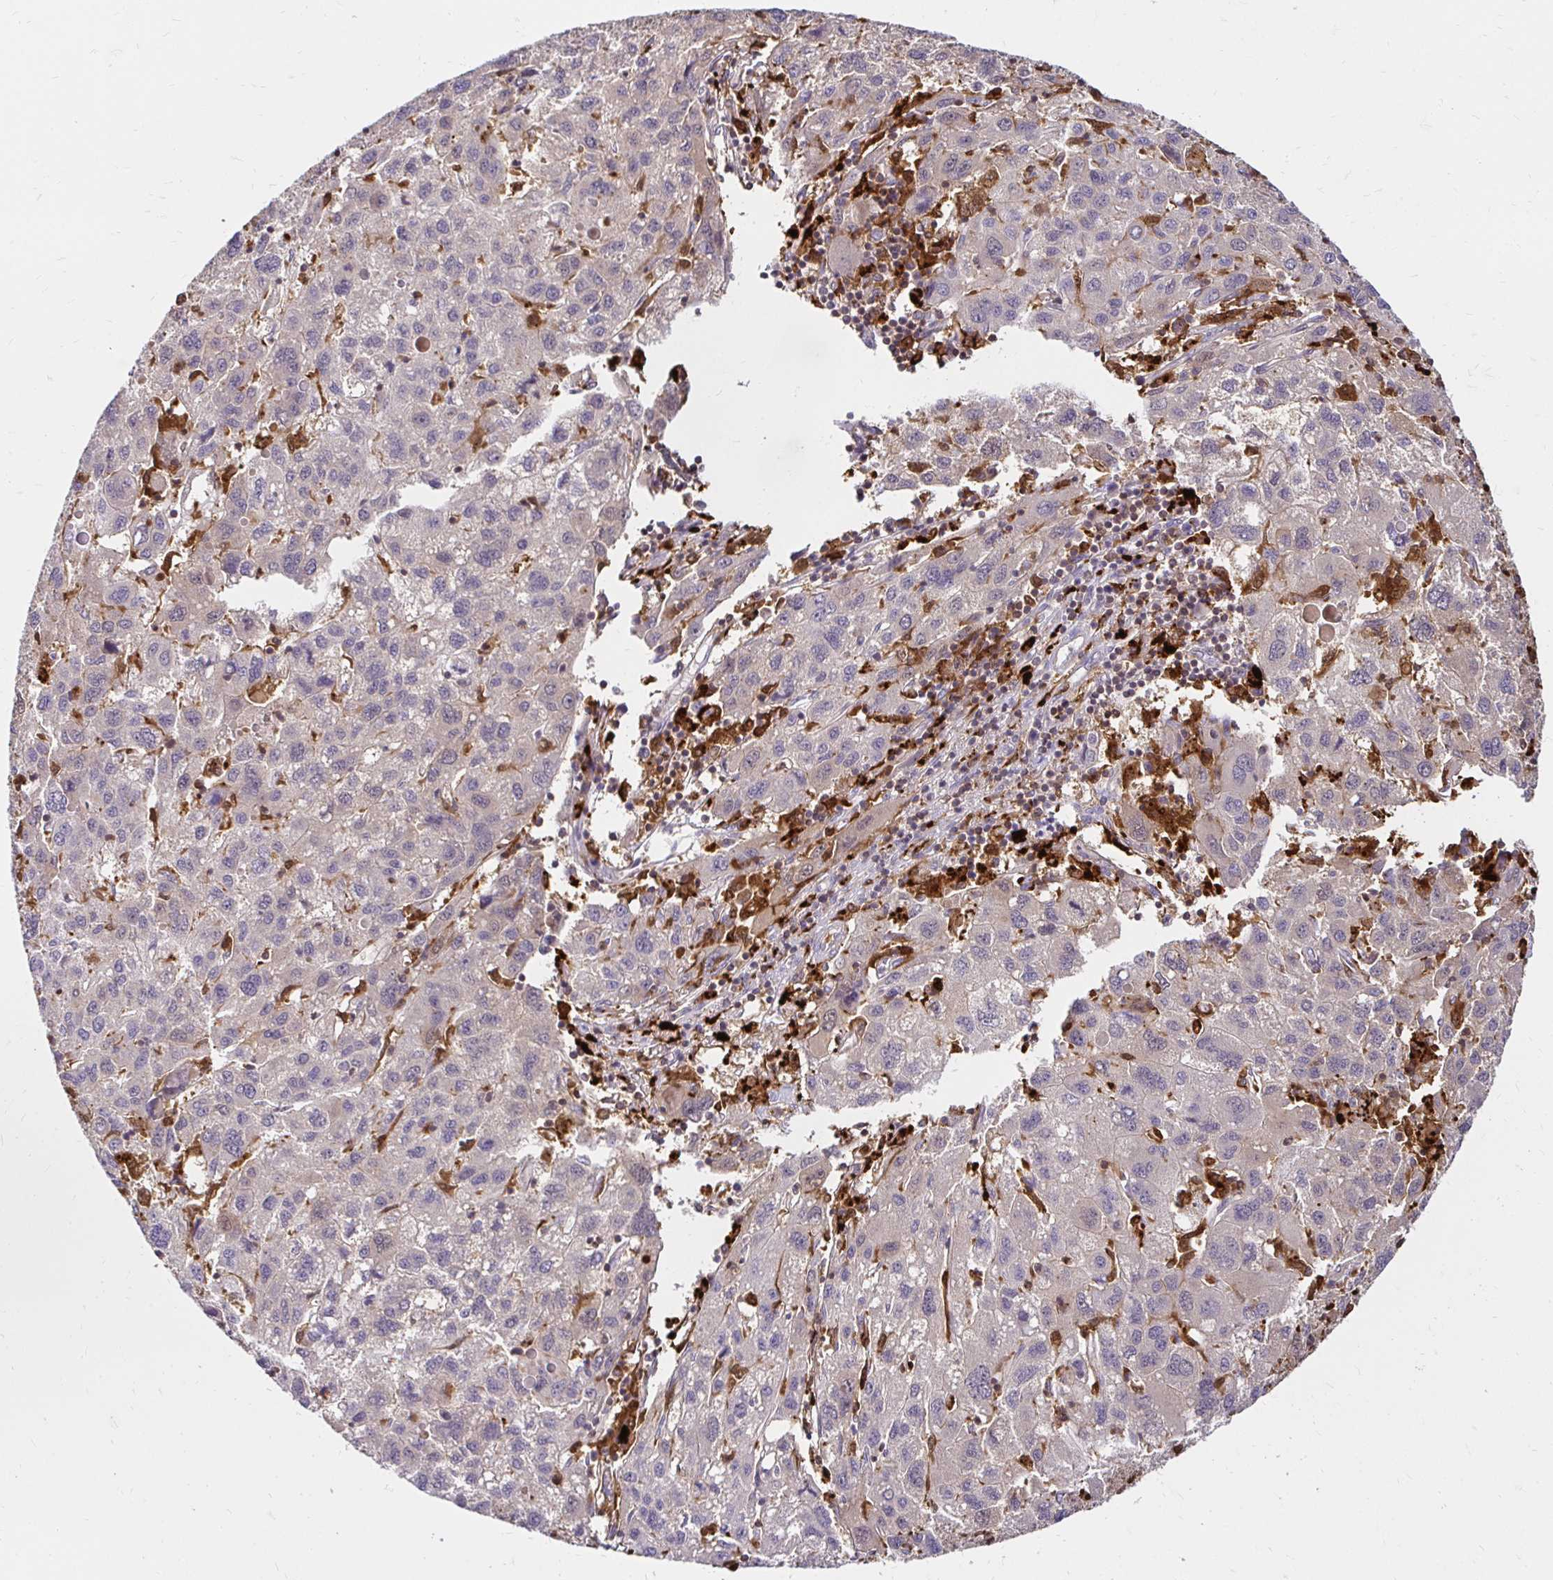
{"staining": {"intensity": "negative", "quantity": "none", "location": "none"}, "tissue": "liver cancer", "cell_type": "Tumor cells", "image_type": "cancer", "snomed": [{"axis": "morphology", "description": "Carcinoma, Hepatocellular, NOS"}, {"axis": "topography", "description": "Liver"}], "caption": "Image shows no protein expression in tumor cells of hepatocellular carcinoma (liver) tissue.", "gene": "PYCARD", "patient": {"sex": "female", "age": 77}}